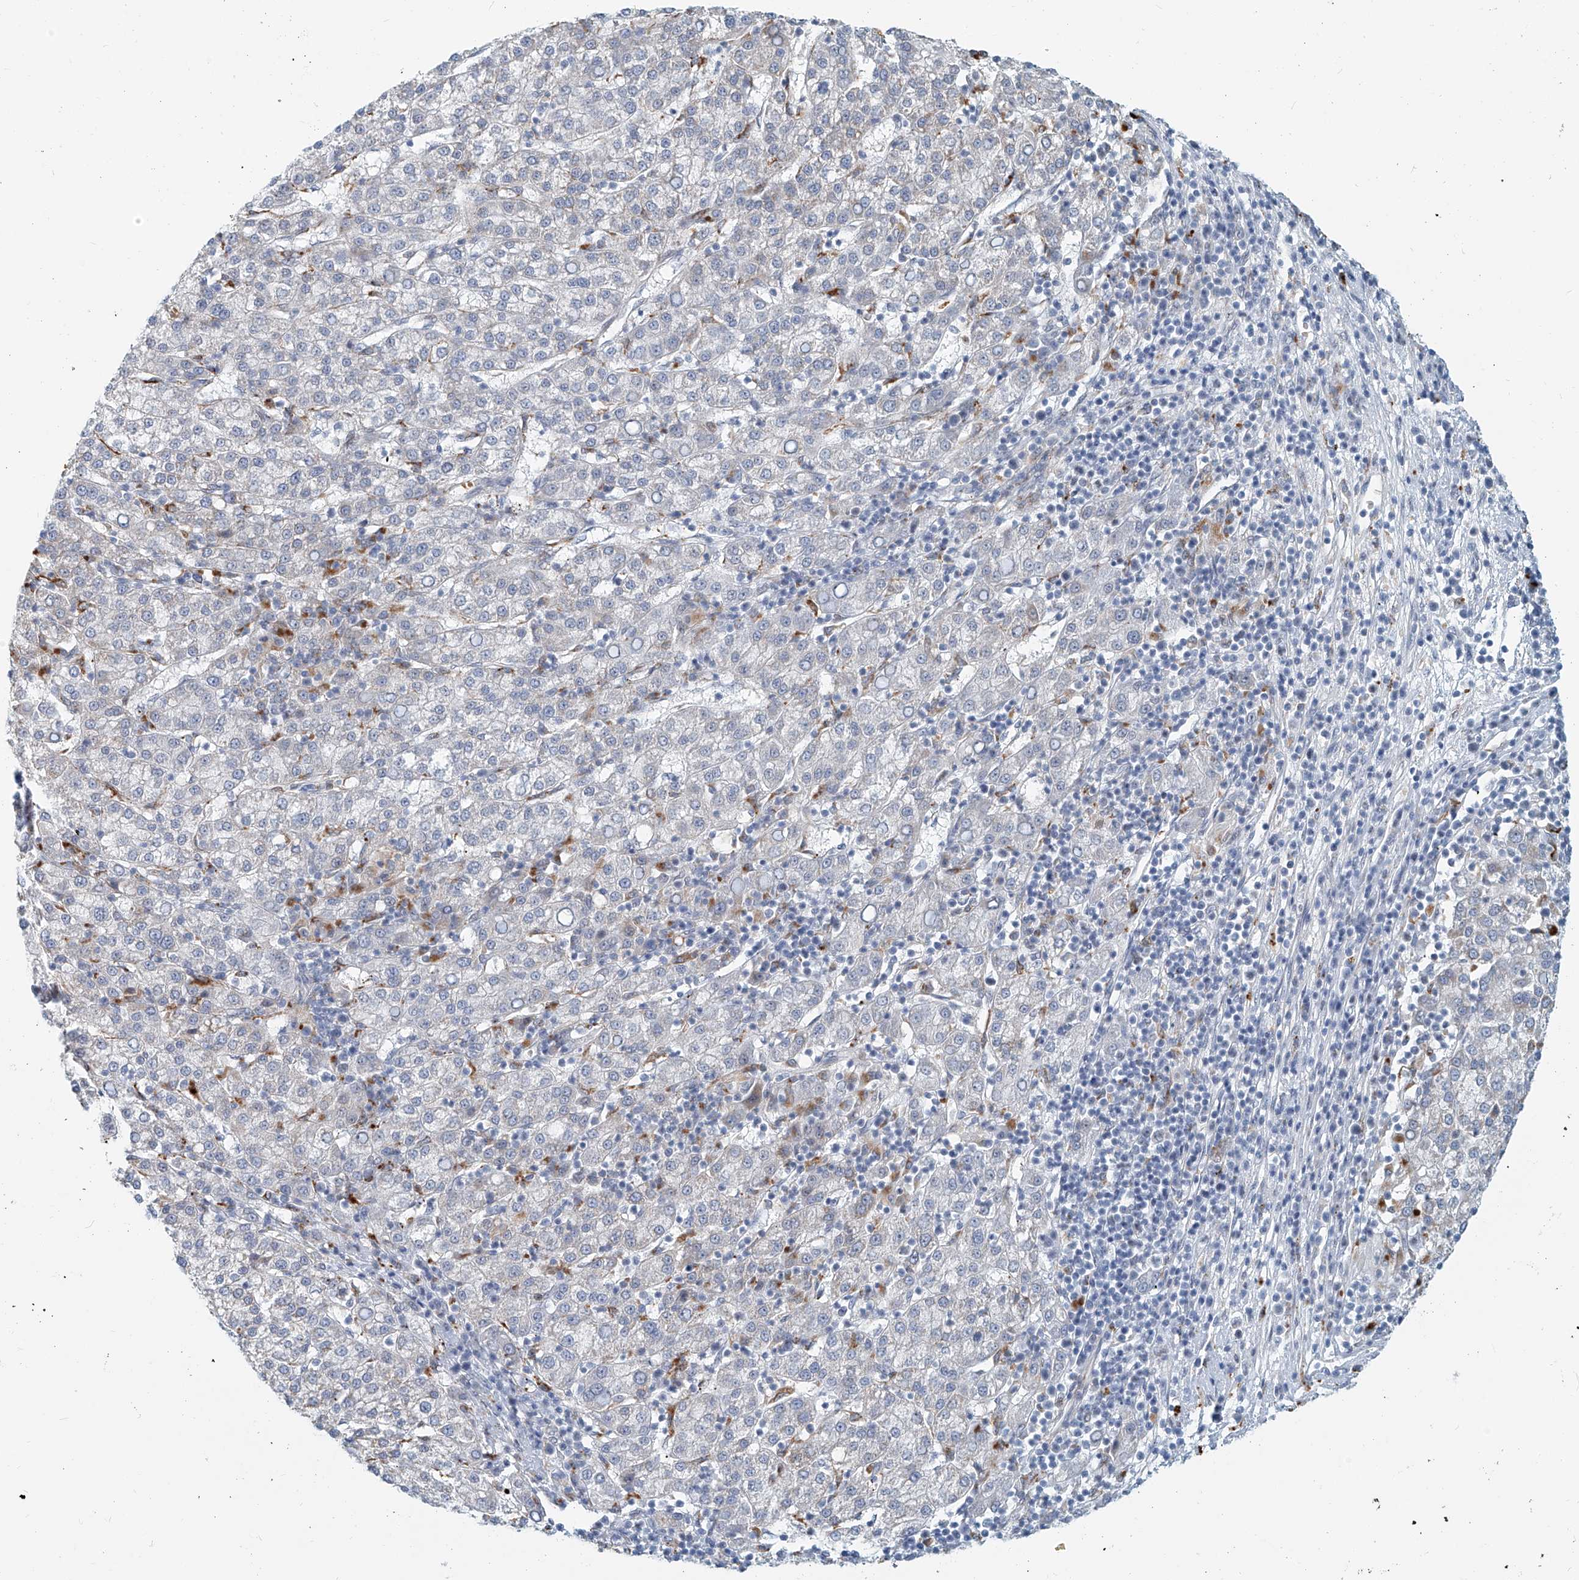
{"staining": {"intensity": "negative", "quantity": "none", "location": "none"}, "tissue": "liver cancer", "cell_type": "Tumor cells", "image_type": "cancer", "snomed": [{"axis": "morphology", "description": "Carcinoma, Hepatocellular, NOS"}, {"axis": "topography", "description": "Liver"}], "caption": "Immunohistochemistry of hepatocellular carcinoma (liver) reveals no positivity in tumor cells.", "gene": "SASH1", "patient": {"sex": "female", "age": 58}}